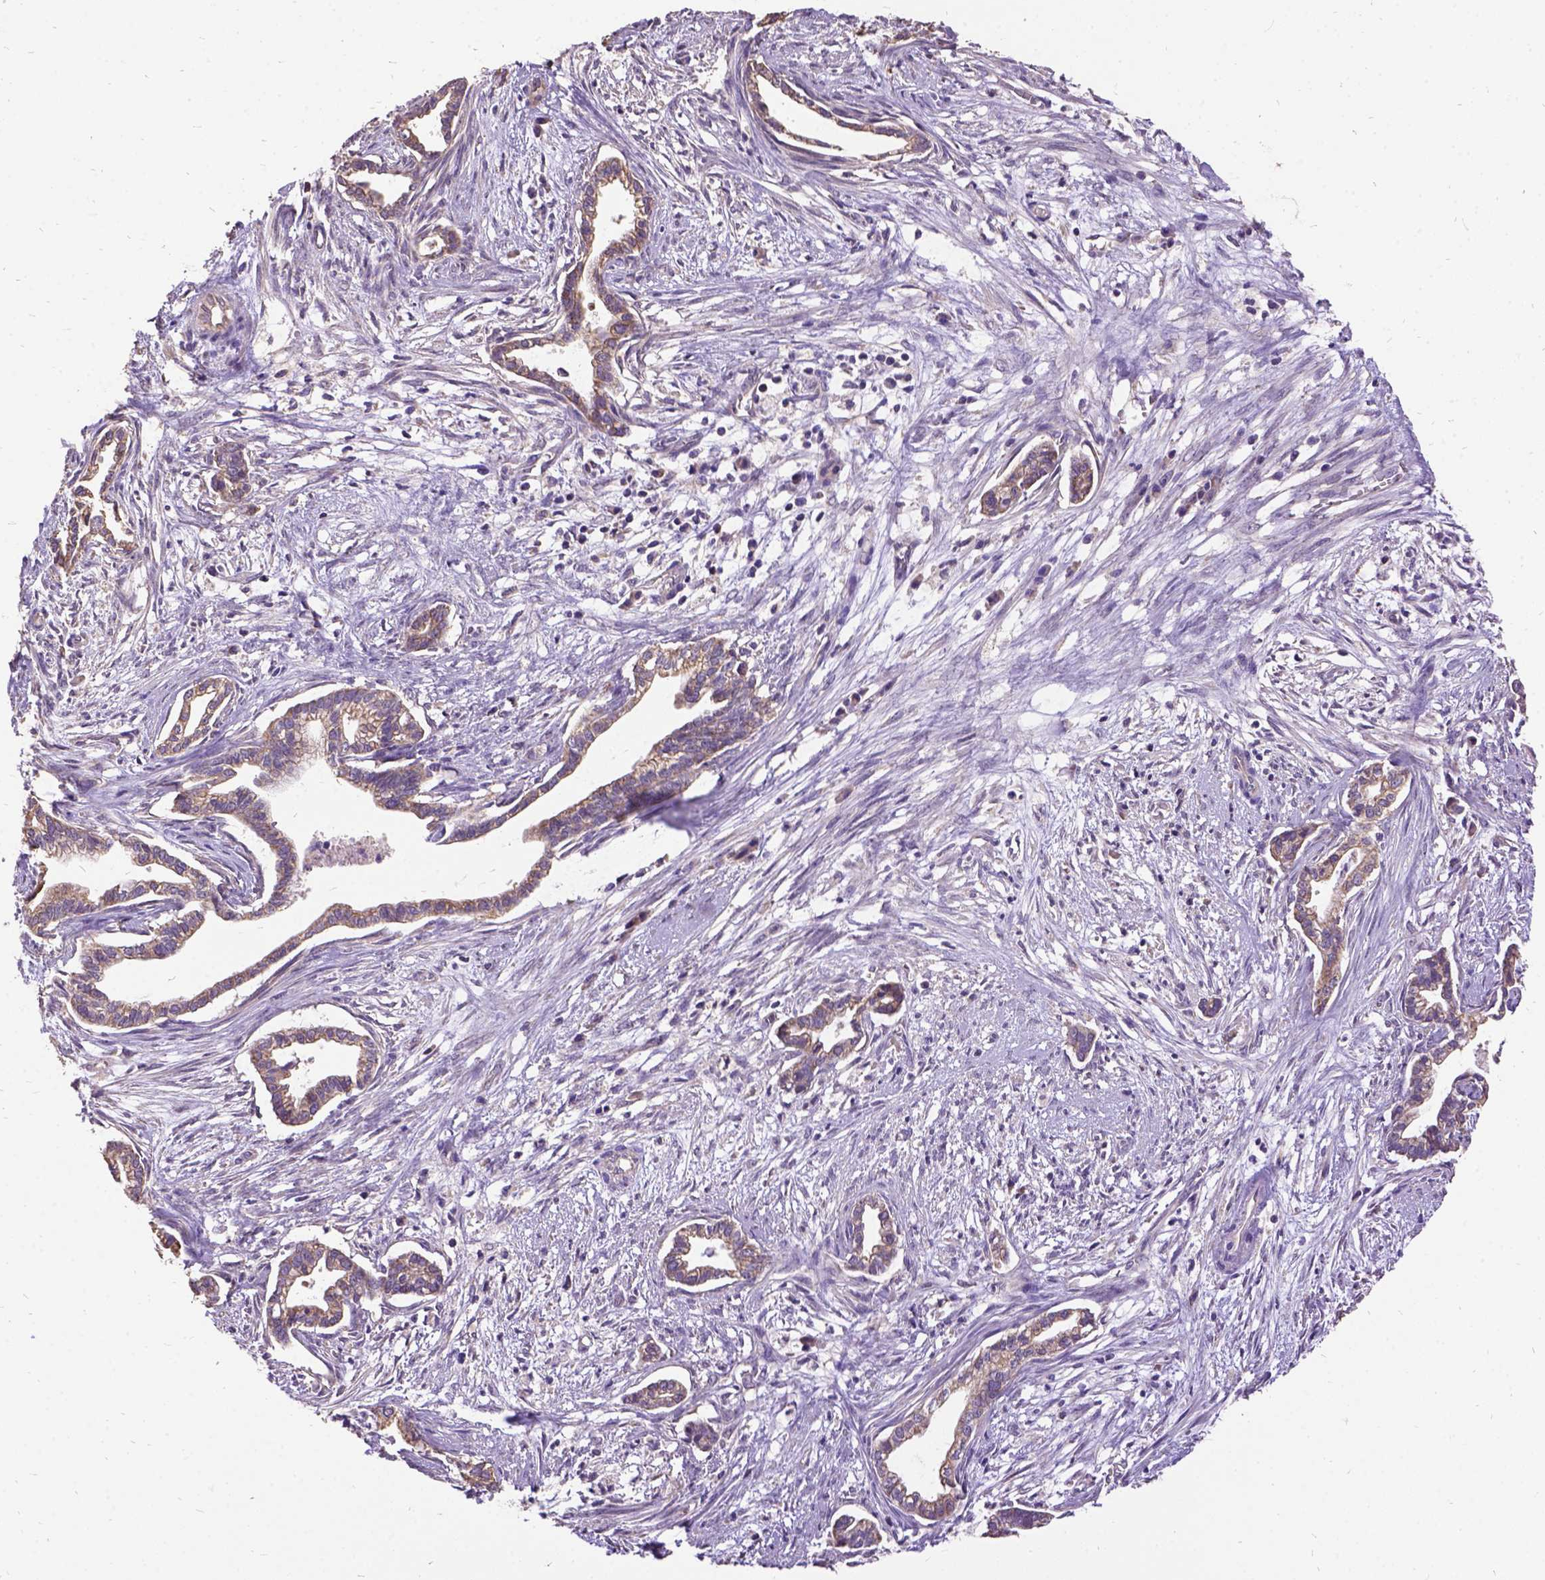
{"staining": {"intensity": "weak", "quantity": ">75%", "location": "cytoplasmic/membranous"}, "tissue": "cervical cancer", "cell_type": "Tumor cells", "image_type": "cancer", "snomed": [{"axis": "morphology", "description": "Adenocarcinoma, NOS"}, {"axis": "topography", "description": "Cervix"}], "caption": "DAB (3,3'-diaminobenzidine) immunohistochemical staining of human cervical cancer (adenocarcinoma) exhibits weak cytoplasmic/membranous protein positivity in about >75% of tumor cells. The staining was performed using DAB to visualize the protein expression in brown, while the nuclei were stained in blue with hematoxylin (Magnification: 20x).", "gene": "DQX1", "patient": {"sex": "female", "age": 62}}